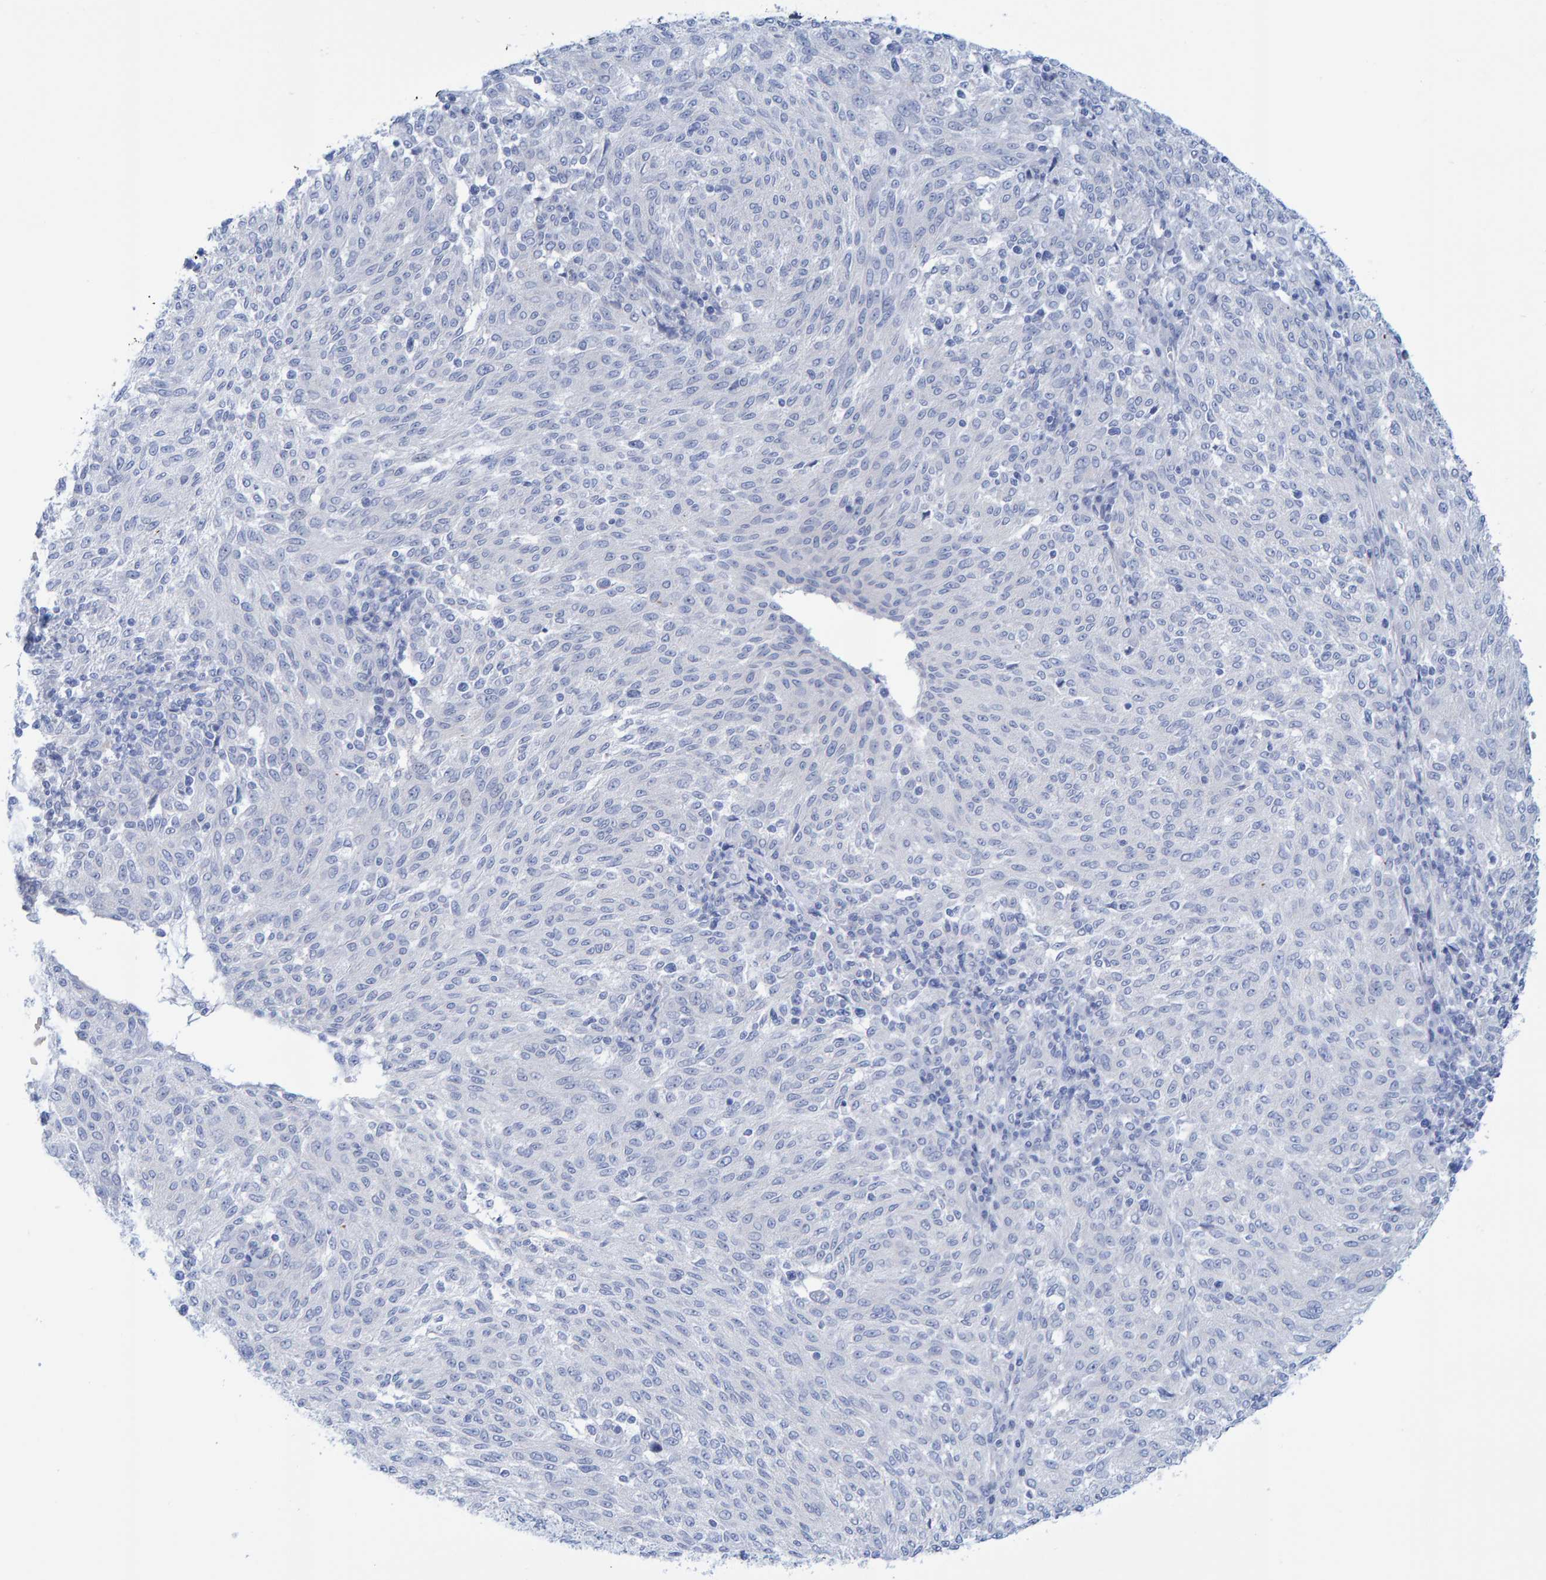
{"staining": {"intensity": "negative", "quantity": "none", "location": "none"}, "tissue": "melanoma", "cell_type": "Tumor cells", "image_type": "cancer", "snomed": [{"axis": "morphology", "description": "Malignant melanoma, NOS"}, {"axis": "topography", "description": "Skin"}], "caption": "The micrograph exhibits no staining of tumor cells in melanoma. (DAB (3,3'-diaminobenzidine) immunohistochemistry (IHC), high magnification).", "gene": "JAKMIP3", "patient": {"sex": "female", "age": 72}}